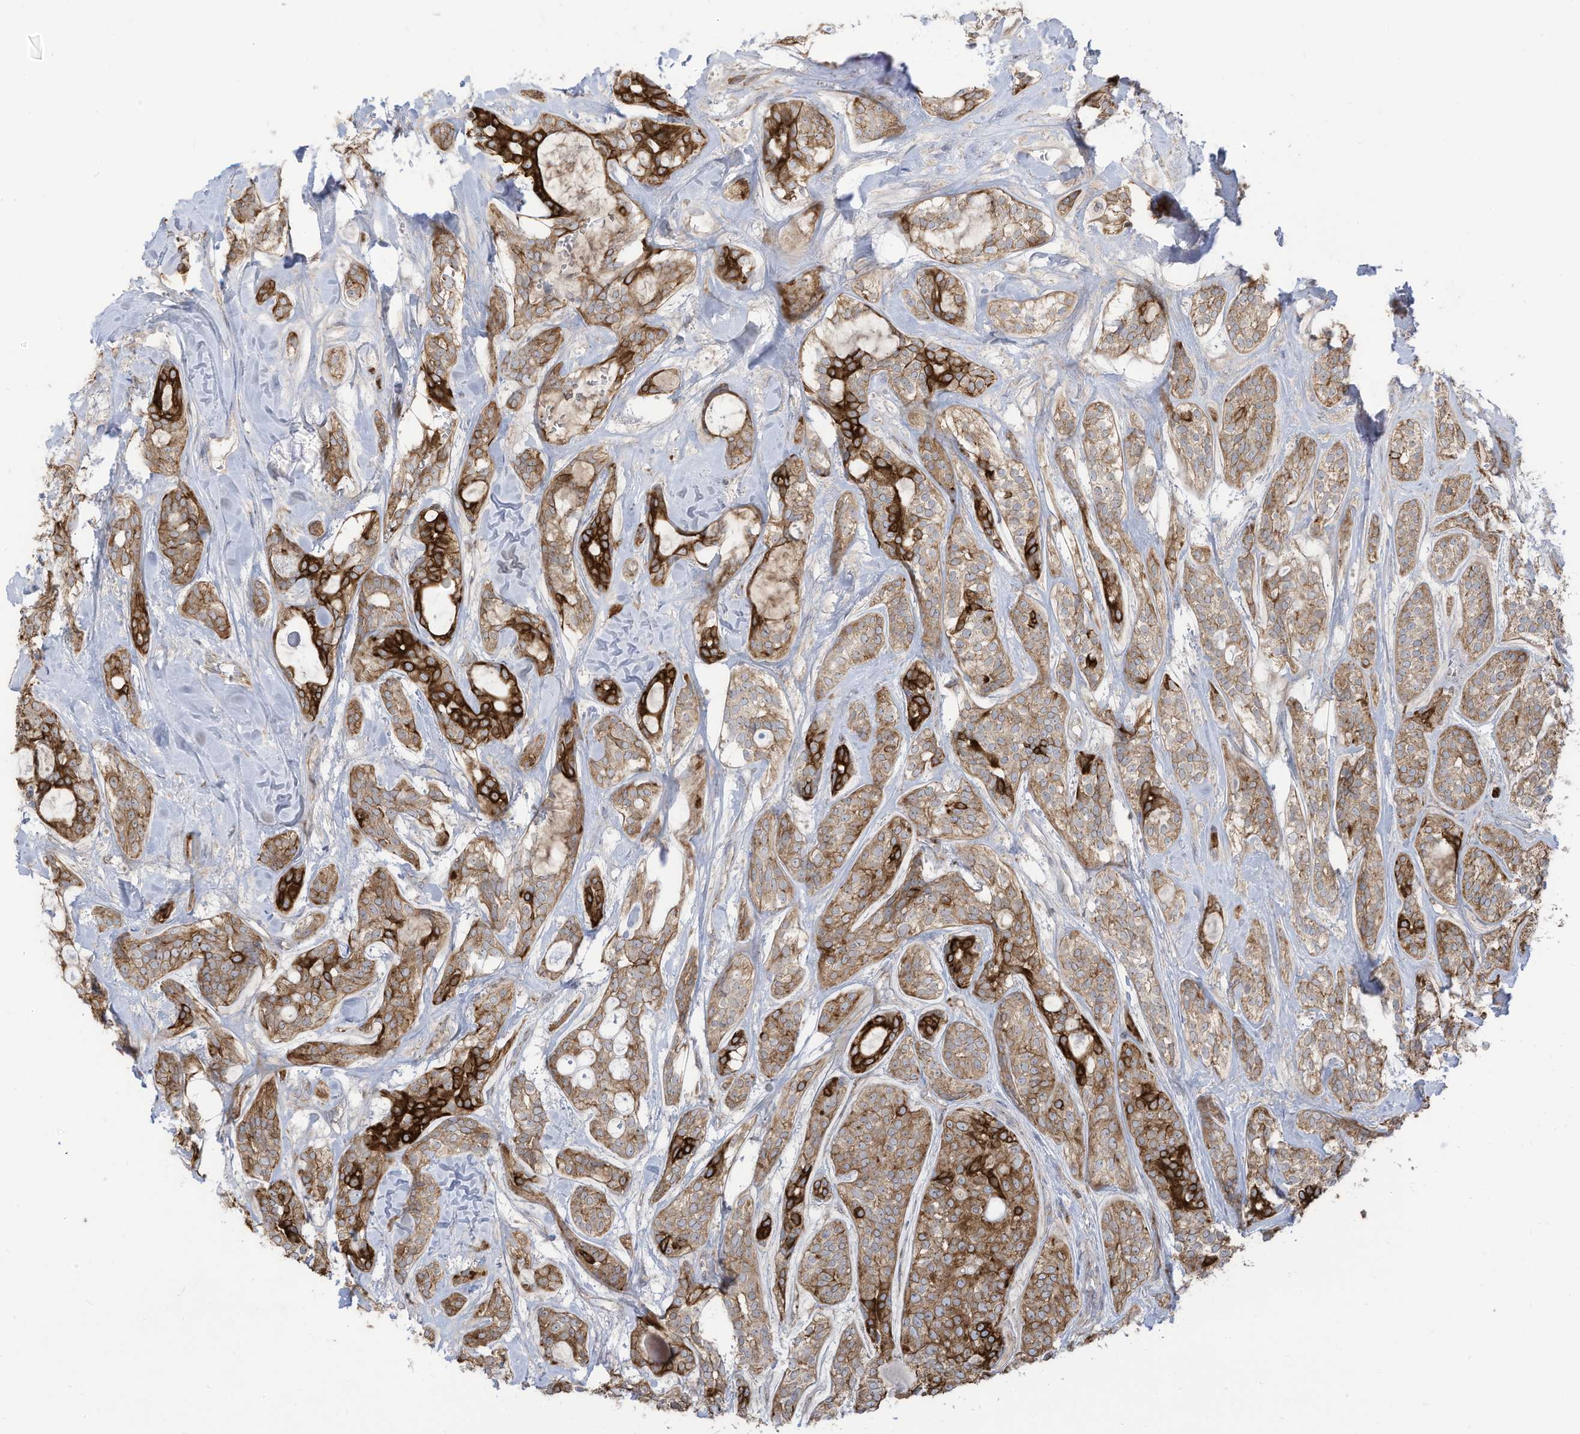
{"staining": {"intensity": "strong", "quantity": "<25%", "location": "cytoplasmic/membranous"}, "tissue": "head and neck cancer", "cell_type": "Tumor cells", "image_type": "cancer", "snomed": [{"axis": "morphology", "description": "Adenocarcinoma, NOS"}, {"axis": "topography", "description": "Head-Neck"}], "caption": "Immunohistochemistry (IHC) micrograph of neoplastic tissue: head and neck adenocarcinoma stained using immunohistochemistry (IHC) exhibits medium levels of strong protein expression localized specifically in the cytoplasmic/membranous of tumor cells, appearing as a cytoplasmic/membranous brown color.", "gene": "CGAS", "patient": {"sex": "male", "age": 66}}